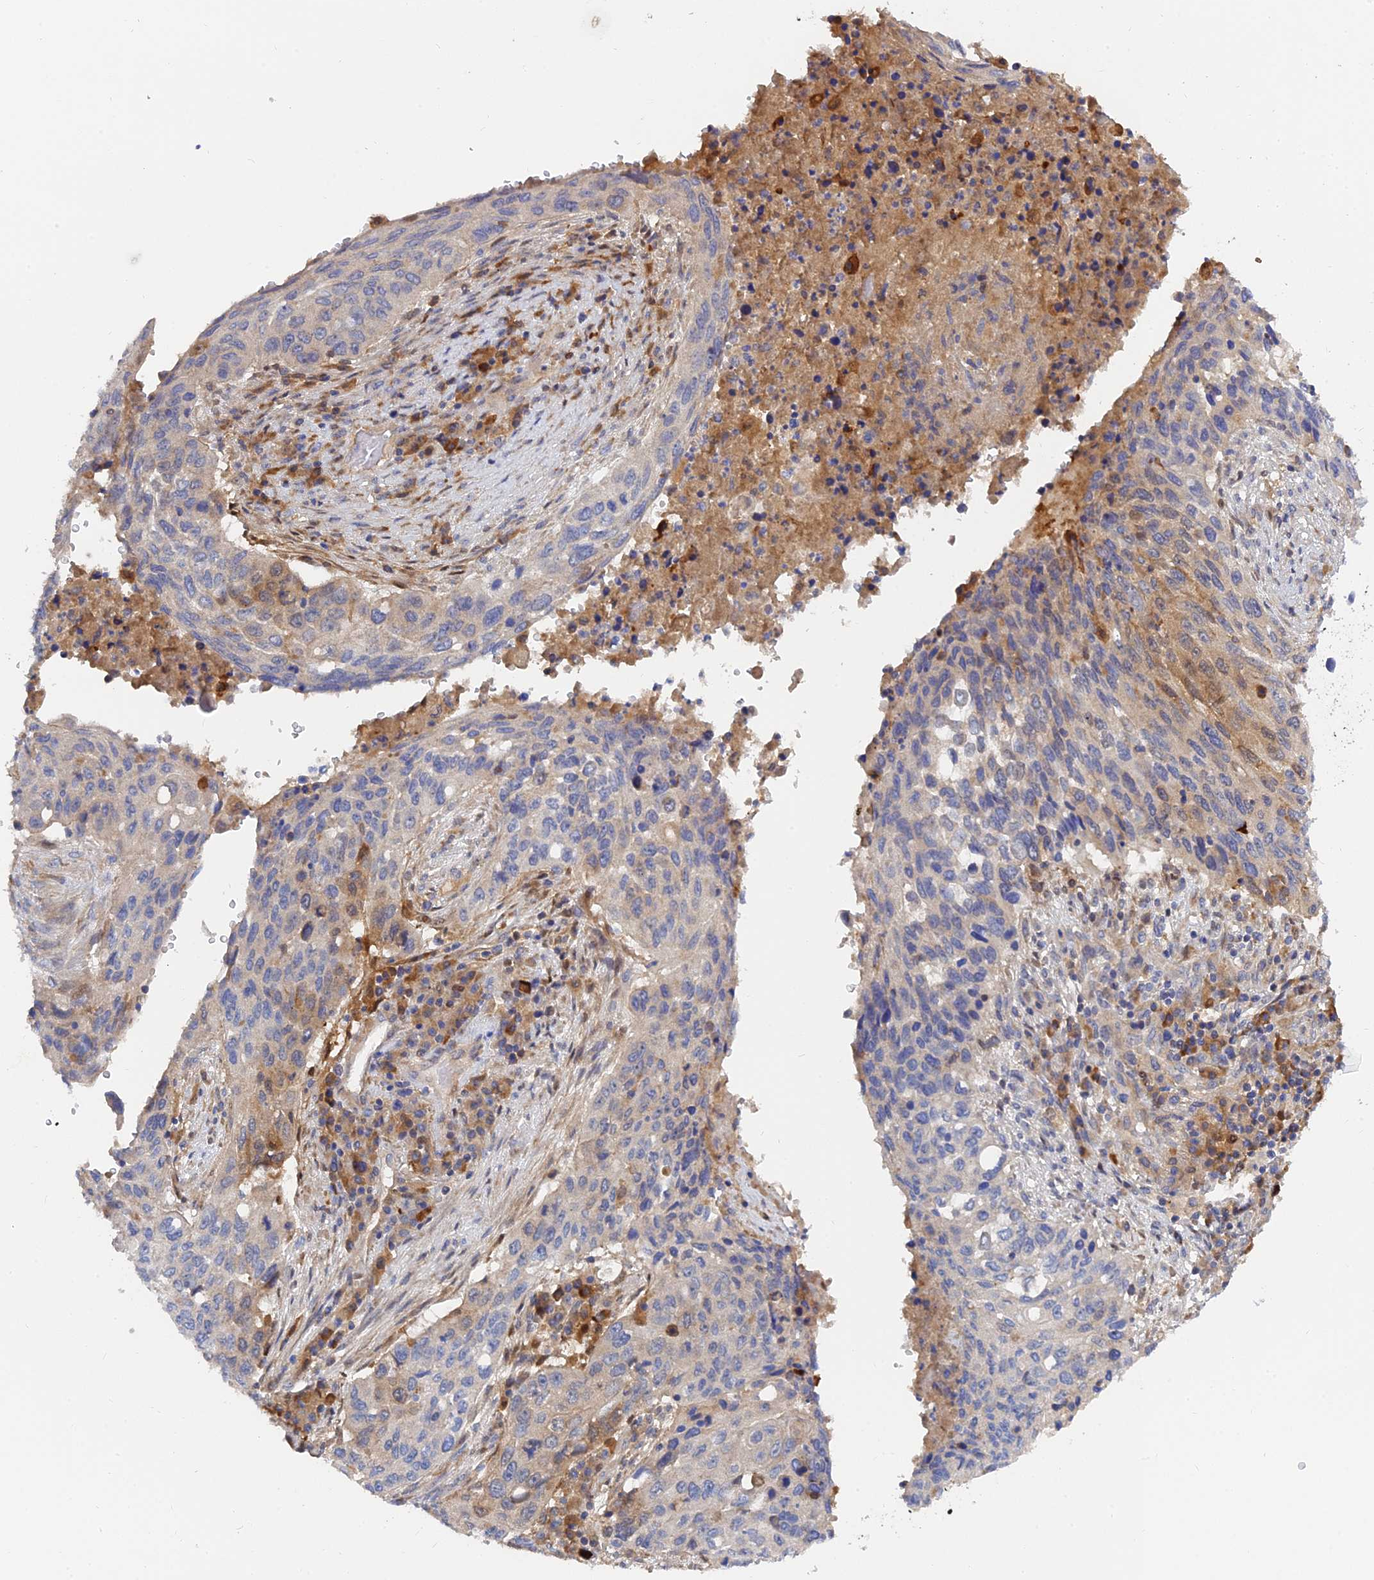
{"staining": {"intensity": "moderate", "quantity": "<25%", "location": "cytoplasmic/membranous"}, "tissue": "lung cancer", "cell_type": "Tumor cells", "image_type": "cancer", "snomed": [{"axis": "morphology", "description": "Squamous cell carcinoma, NOS"}, {"axis": "topography", "description": "Lung"}], "caption": "Tumor cells display low levels of moderate cytoplasmic/membranous staining in approximately <25% of cells in human lung squamous cell carcinoma.", "gene": "SPATA5L1", "patient": {"sex": "female", "age": 63}}